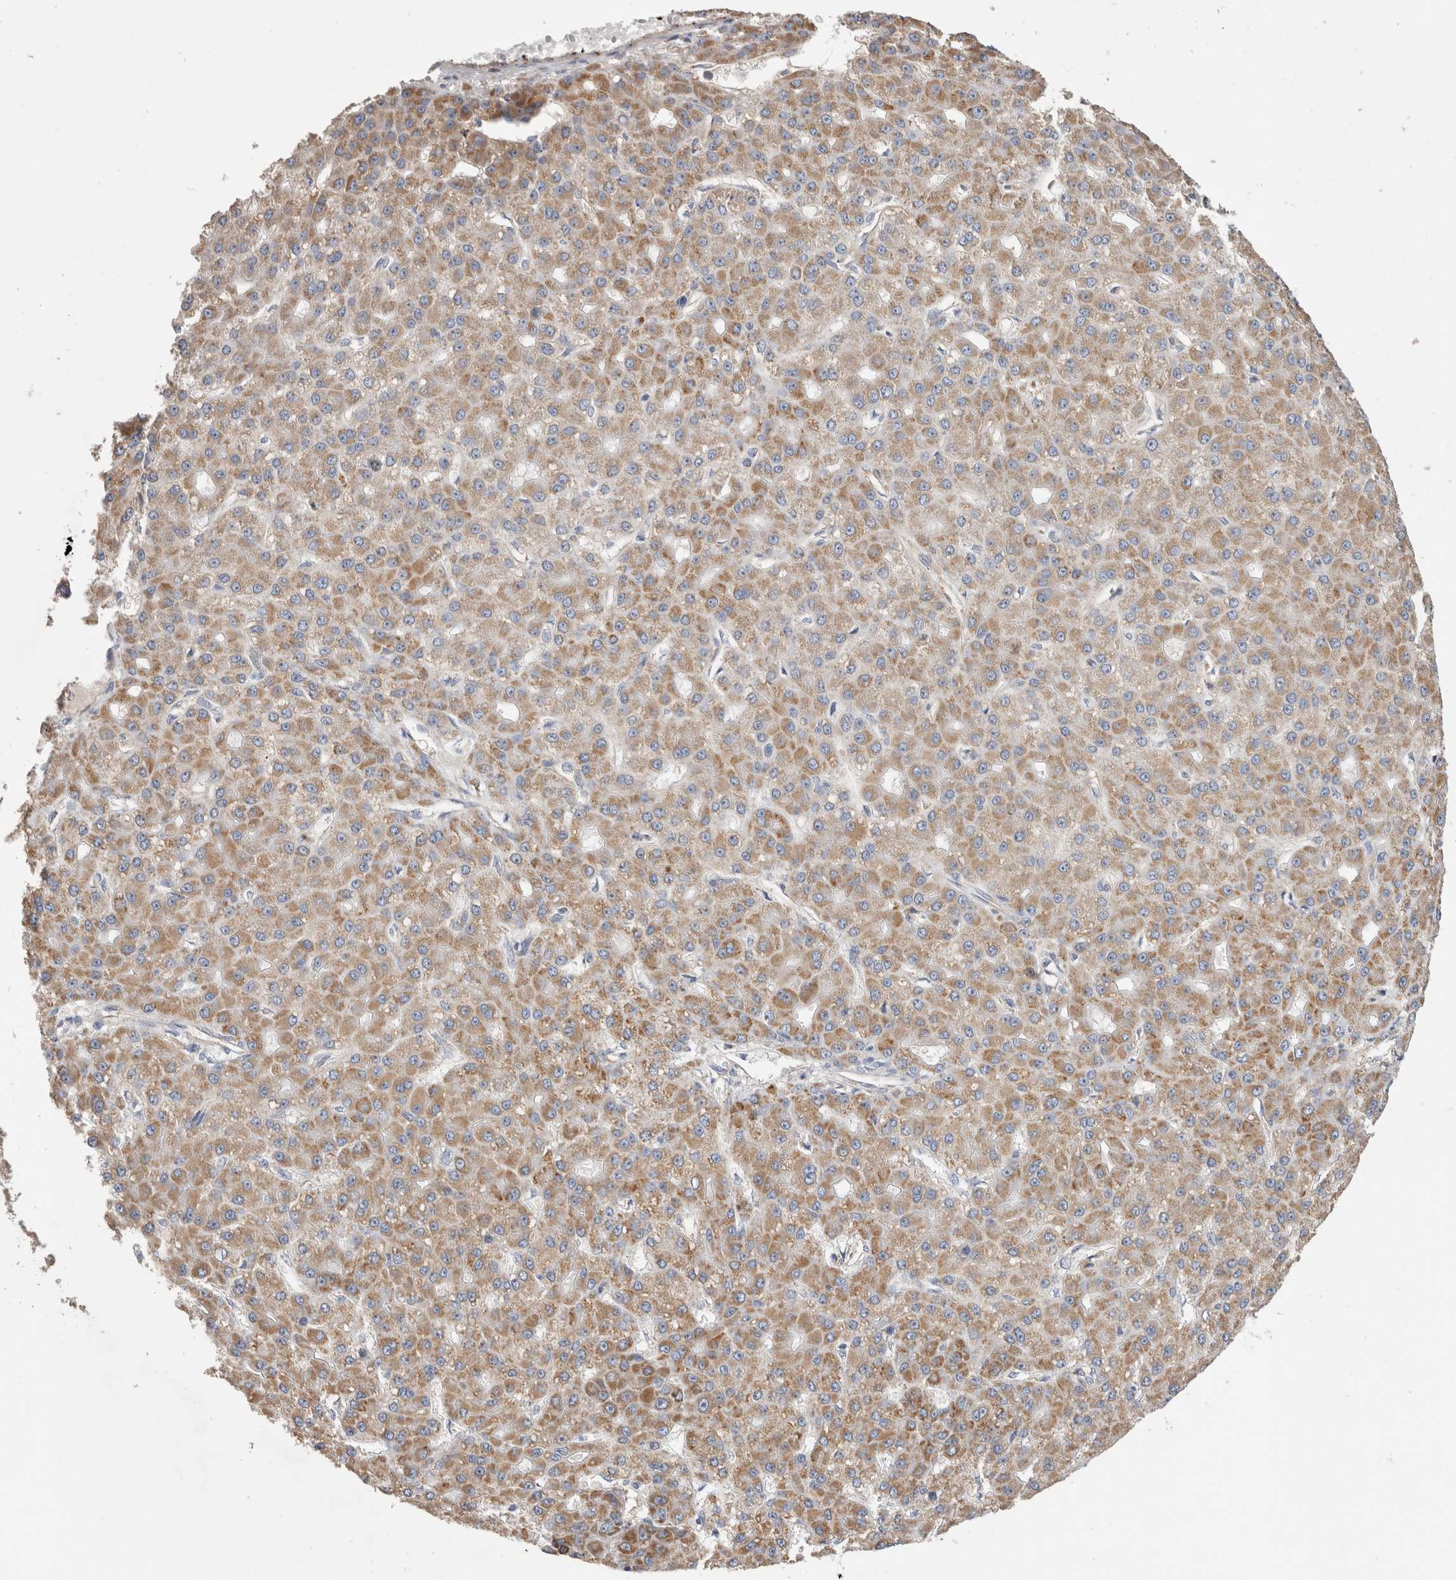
{"staining": {"intensity": "moderate", "quantity": ">75%", "location": "cytoplasmic/membranous"}, "tissue": "liver cancer", "cell_type": "Tumor cells", "image_type": "cancer", "snomed": [{"axis": "morphology", "description": "Carcinoma, Hepatocellular, NOS"}, {"axis": "topography", "description": "Liver"}], "caption": "The histopathology image shows staining of liver hepatocellular carcinoma, revealing moderate cytoplasmic/membranous protein staining (brown color) within tumor cells.", "gene": "IARS2", "patient": {"sex": "male", "age": 67}}